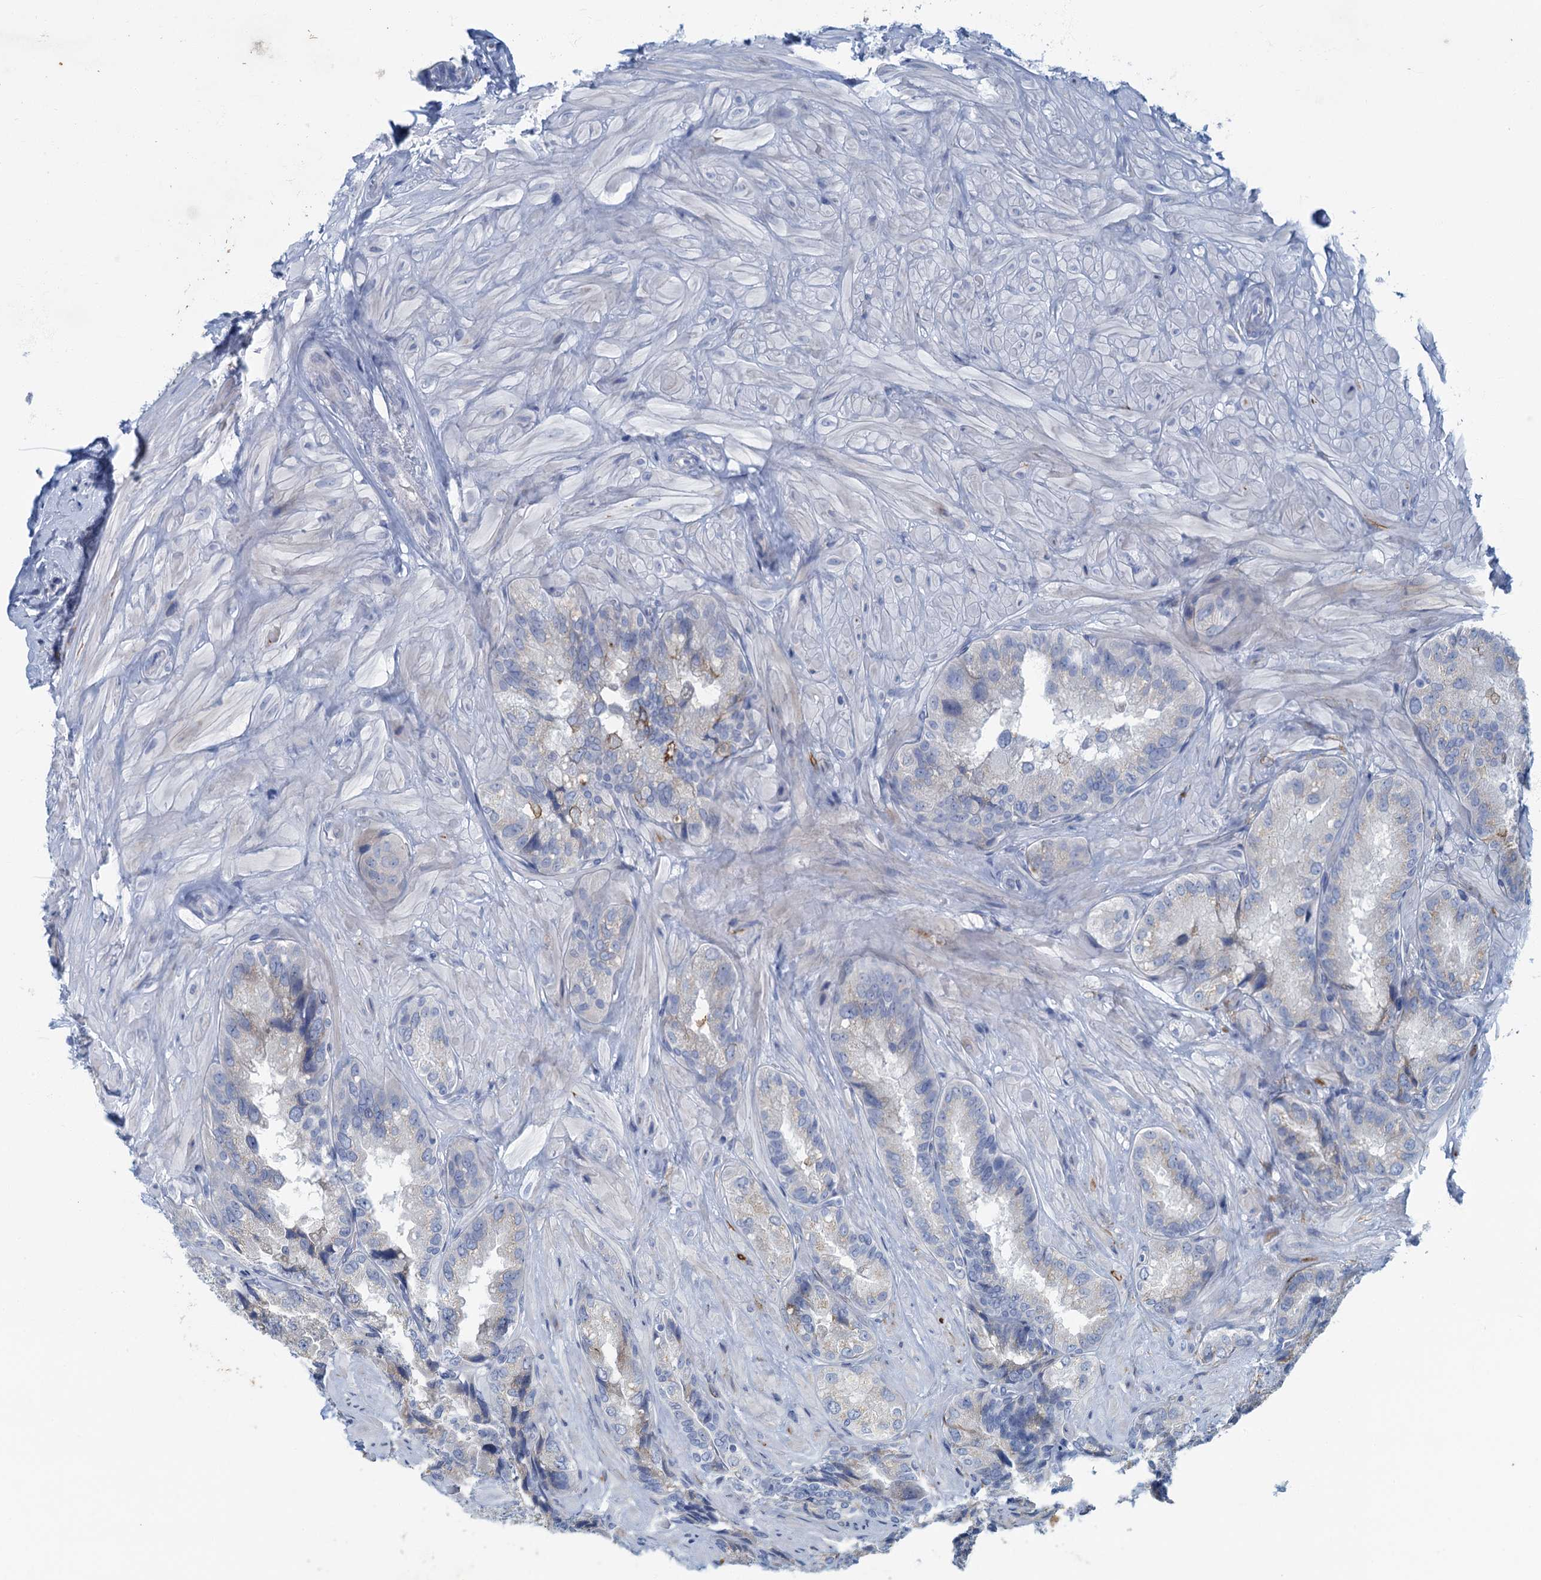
{"staining": {"intensity": "moderate", "quantity": "<25%", "location": "cytoplasmic/membranous"}, "tissue": "seminal vesicle", "cell_type": "Glandular cells", "image_type": "normal", "snomed": [{"axis": "morphology", "description": "Normal tissue, NOS"}, {"axis": "topography", "description": "Prostate and seminal vesicle, NOS"}, {"axis": "topography", "description": "Prostate"}, {"axis": "topography", "description": "Seminal veicle"}], "caption": "Seminal vesicle was stained to show a protein in brown. There is low levels of moderate cytoplasmic/membranous staining in about <25% of glandular cells. Immunohistochemistry stains the protein in brown and the nuclei are stained blue.", "gene": "ANKDD1A", "patient": {"sex": "male", "age": 67}}